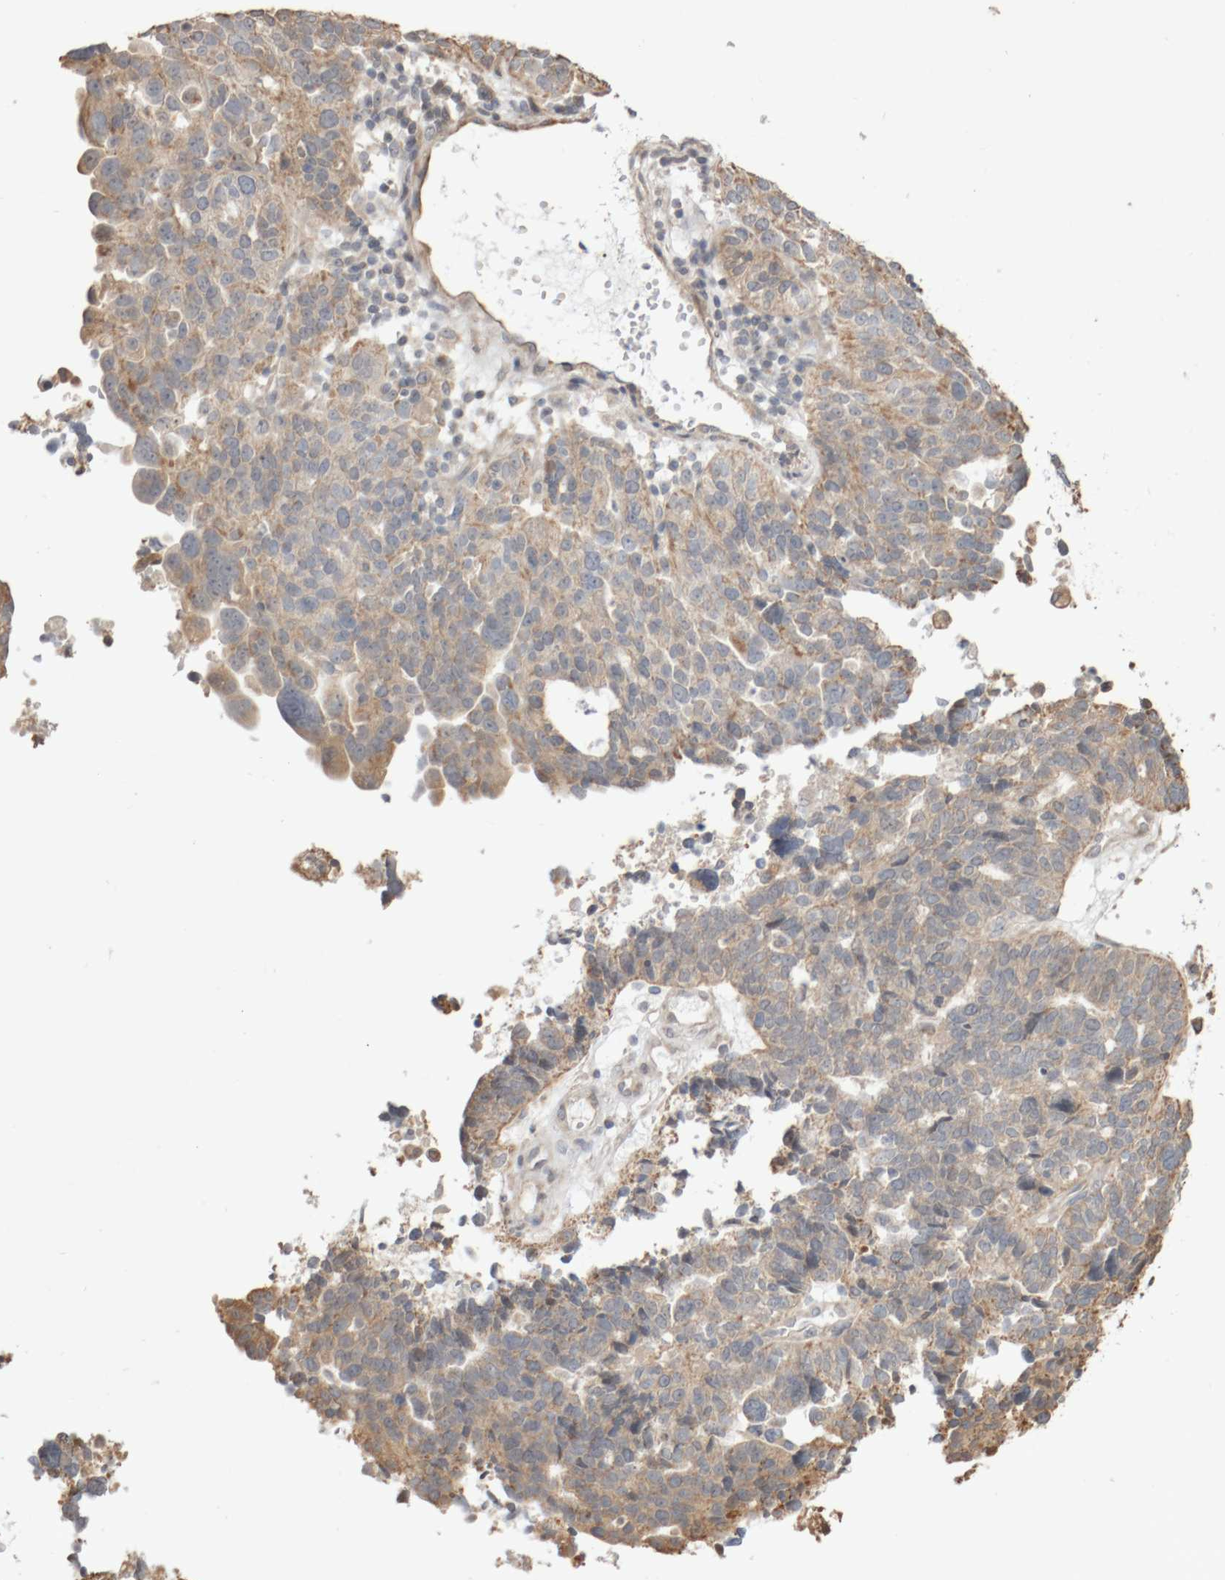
{"staining": {"intensity": "weak", "quantity": "25%-75%", "location": "cytoplasmic/membranous"}, "tissue": "ovarian cancer", "cell_type": "Tumor cells", "image_type": "cancer", "snomed": [{"axis": "morphology", "description": "Cystadenocarcinoma, serous, NOS"}, {"axis": "topography", "description": "Ovary"}], "caption": "Approximately 25%-75% of tumor cells in ovarian serous cystadenocarcinoma show weak cytoplasmic/membranous protein expression as visualized by brown immunohistochemical staining.", "gene": "DPH7", "patient": {"sex": "female", "age": 59}}